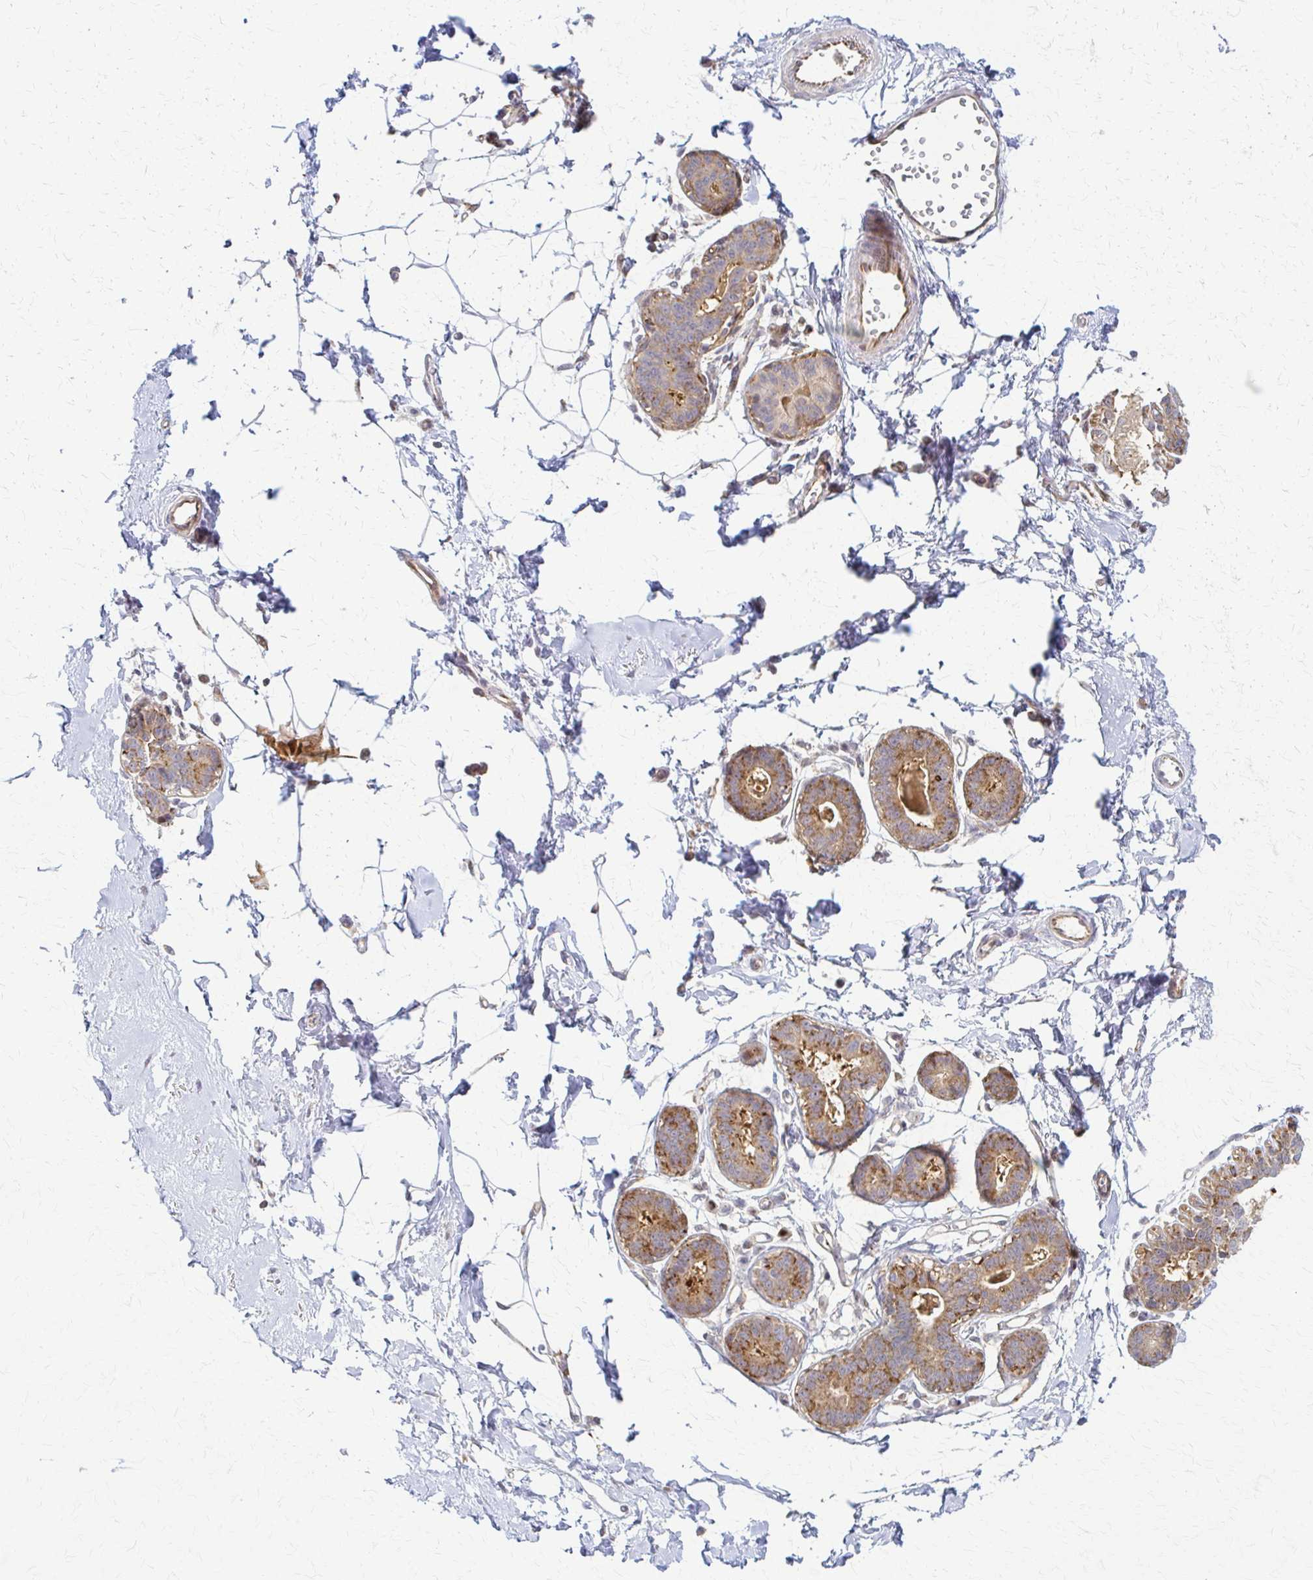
{"staining": {"intensity": "weak", "quantity": "25%-75%", "location": "cytoplasmic/membranous"}, "tissue": "breast", "cell_type": "Adipocytes", "image_type": "normal", "snomed": [{"axis": "morphology", "description": "Normal tissue, NOS"}, {"axis": "topography", "description": "Breast"}], "caption": "Protein expression analysis of benign breast exhibits weak cytoplasmic/membranous staining in approximately 25%-75% of adipocytes.", "gene": "ARHGAP35", "patient": {"sex": "female", "age": 45}}